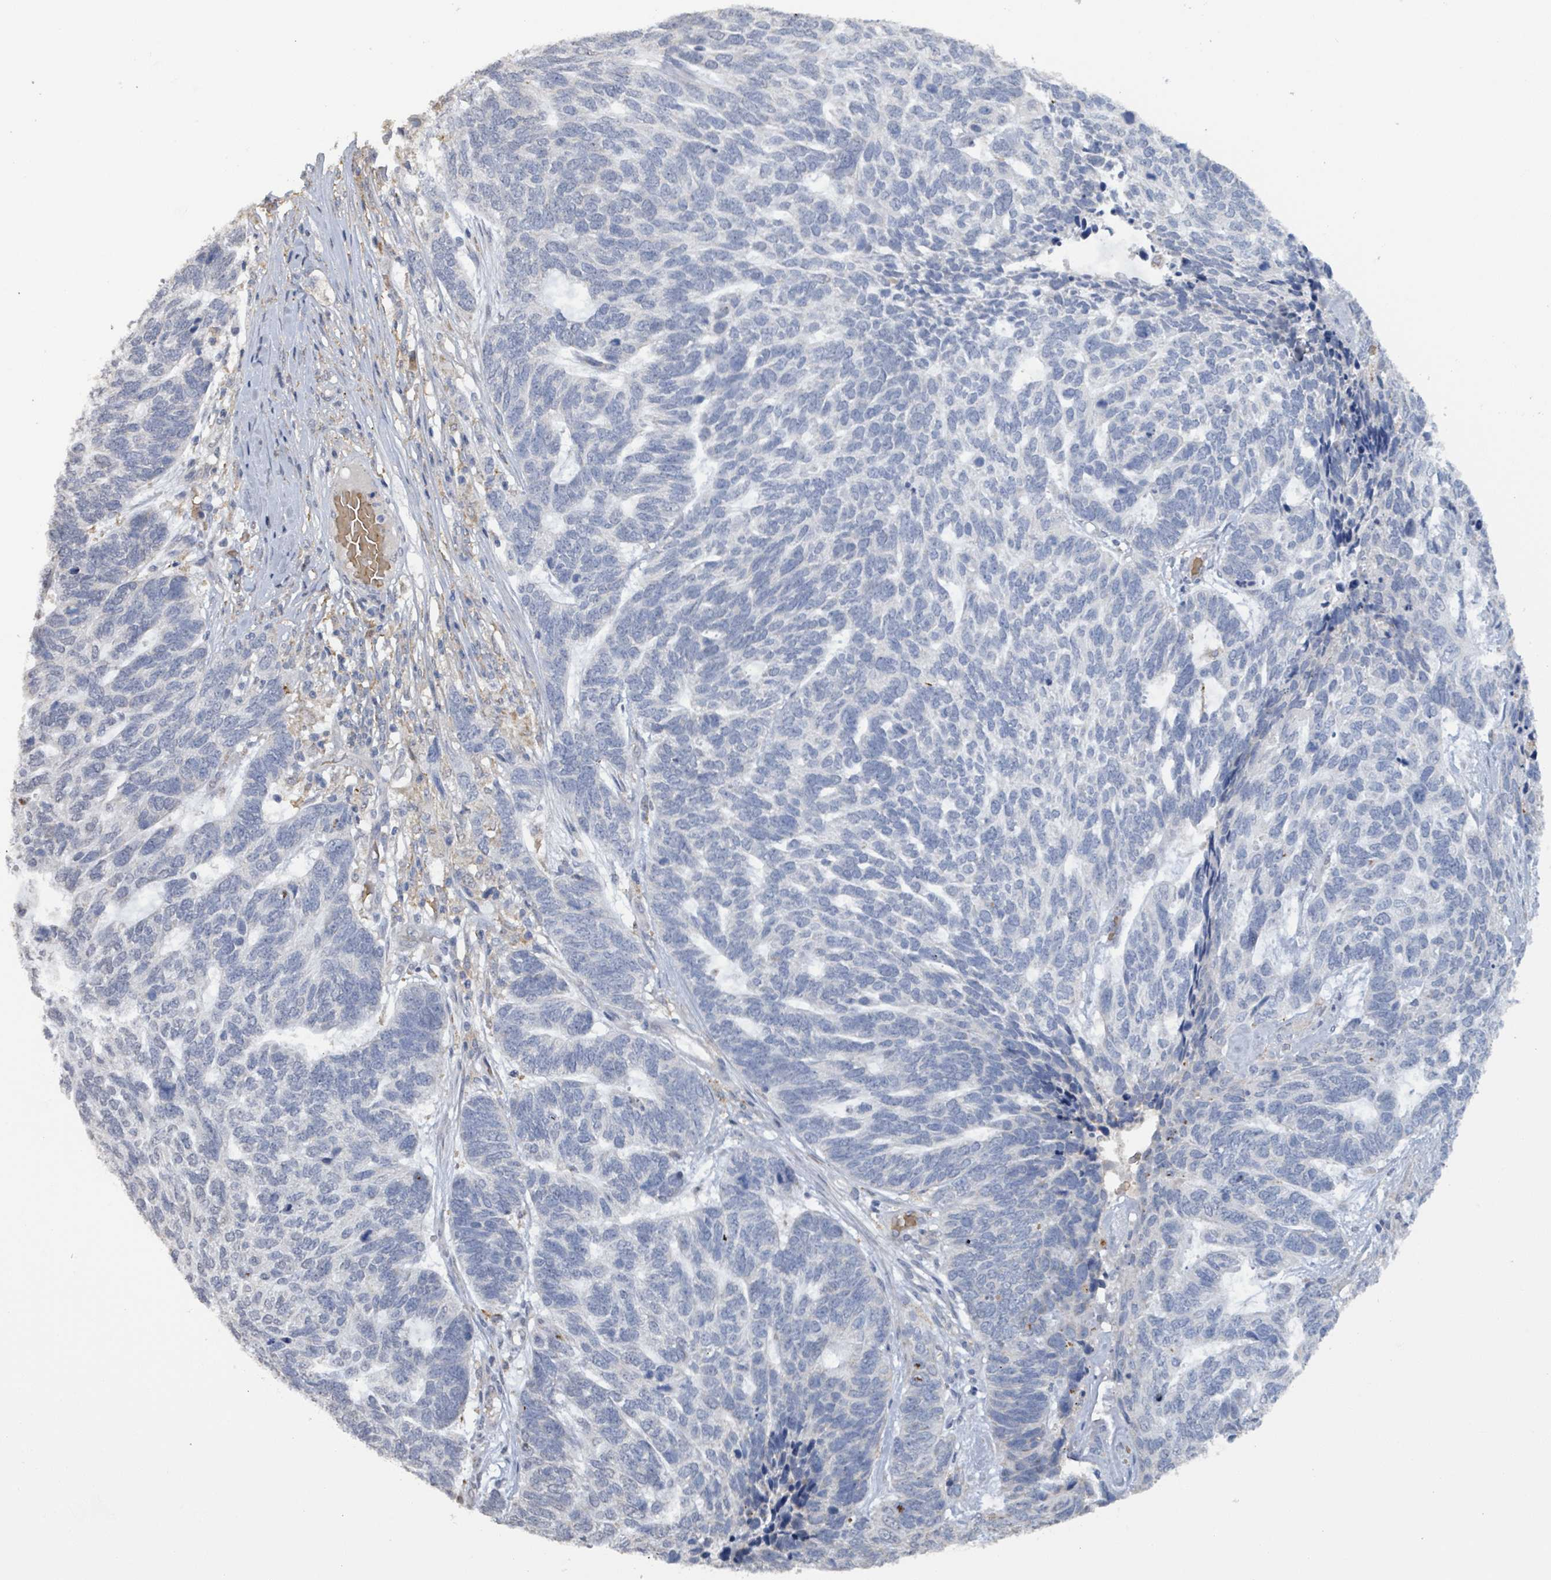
{"staining": {"intensity": "negative", "quantity": "none", "location": "none"}, "tissue": "skin cancer", "cell_type": "Tumor cells", "image_type": "cancer", "snomed": [{"axis": "morphology", "description": "Basal cell carcinoma"}, {"axis": "topography", "description": "Skin"}], "caption": "Basal cell carcinoma (skin) stained for a protein using immunohistochemistry (IHC) displays no staining tumor cells.", "gene": "SEBOX", "patient": {"sex": "female", "age": 65}}